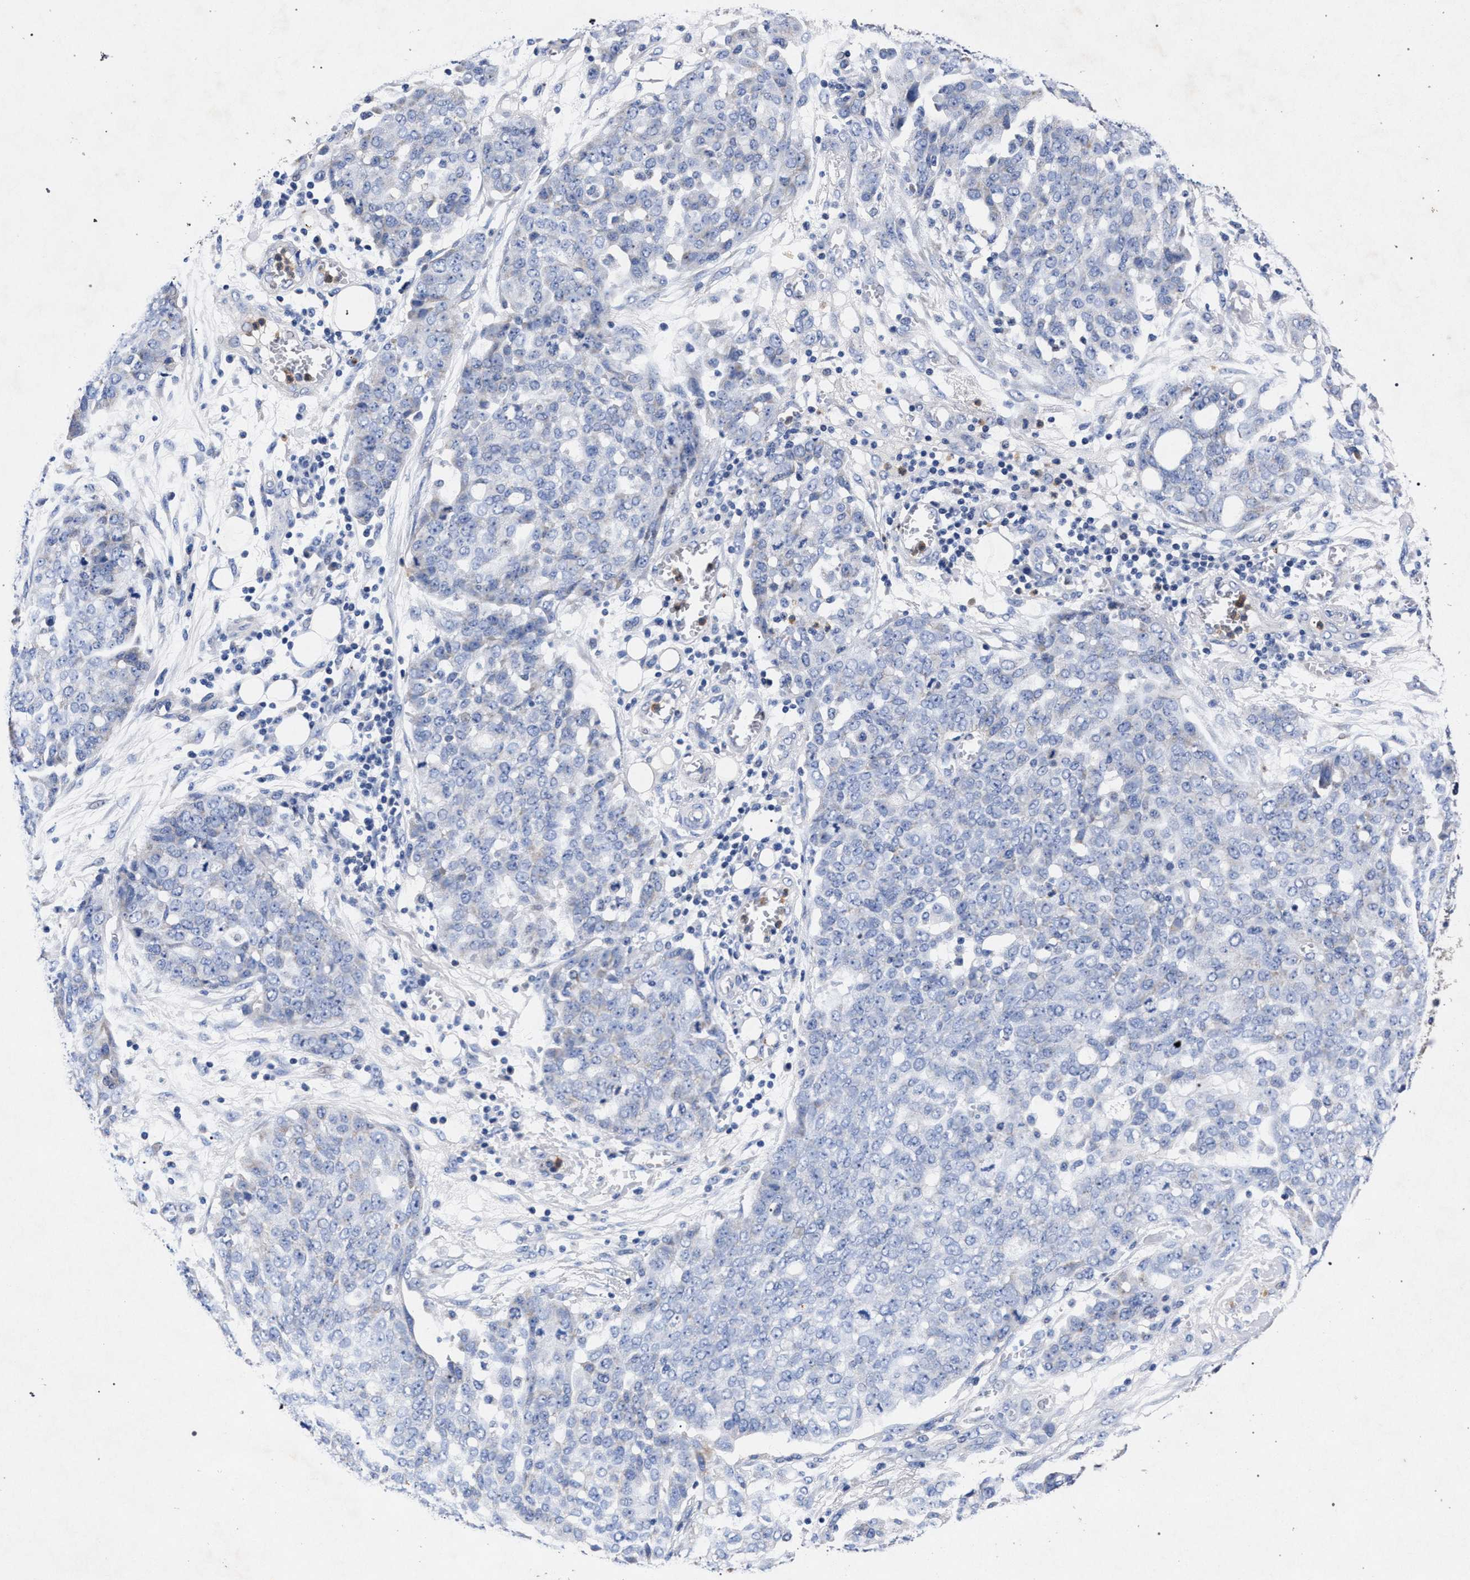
{"staining": {"intensity": "negative", "quantity": "none", "location": "none"}, "tissue": "ovarian cancer", "cell_type": "Tumor cells", "image_type": "cancer", "snomed": [{"axis": "morphology", "description": "Cystadenocarcinoma, serous, NOS"}, {"axis": "topography", "description": "Soft tissue"}, {"axis": "topography", "description": "Ovary"}], "caption": "DAB immunohistochemical staining of human serous cystadenocarcinoma (ovarian) exhibits no significant staining in tumor cells.", "gene": "HSD17B14", "patient": {"sex": "female", "age": 57}}